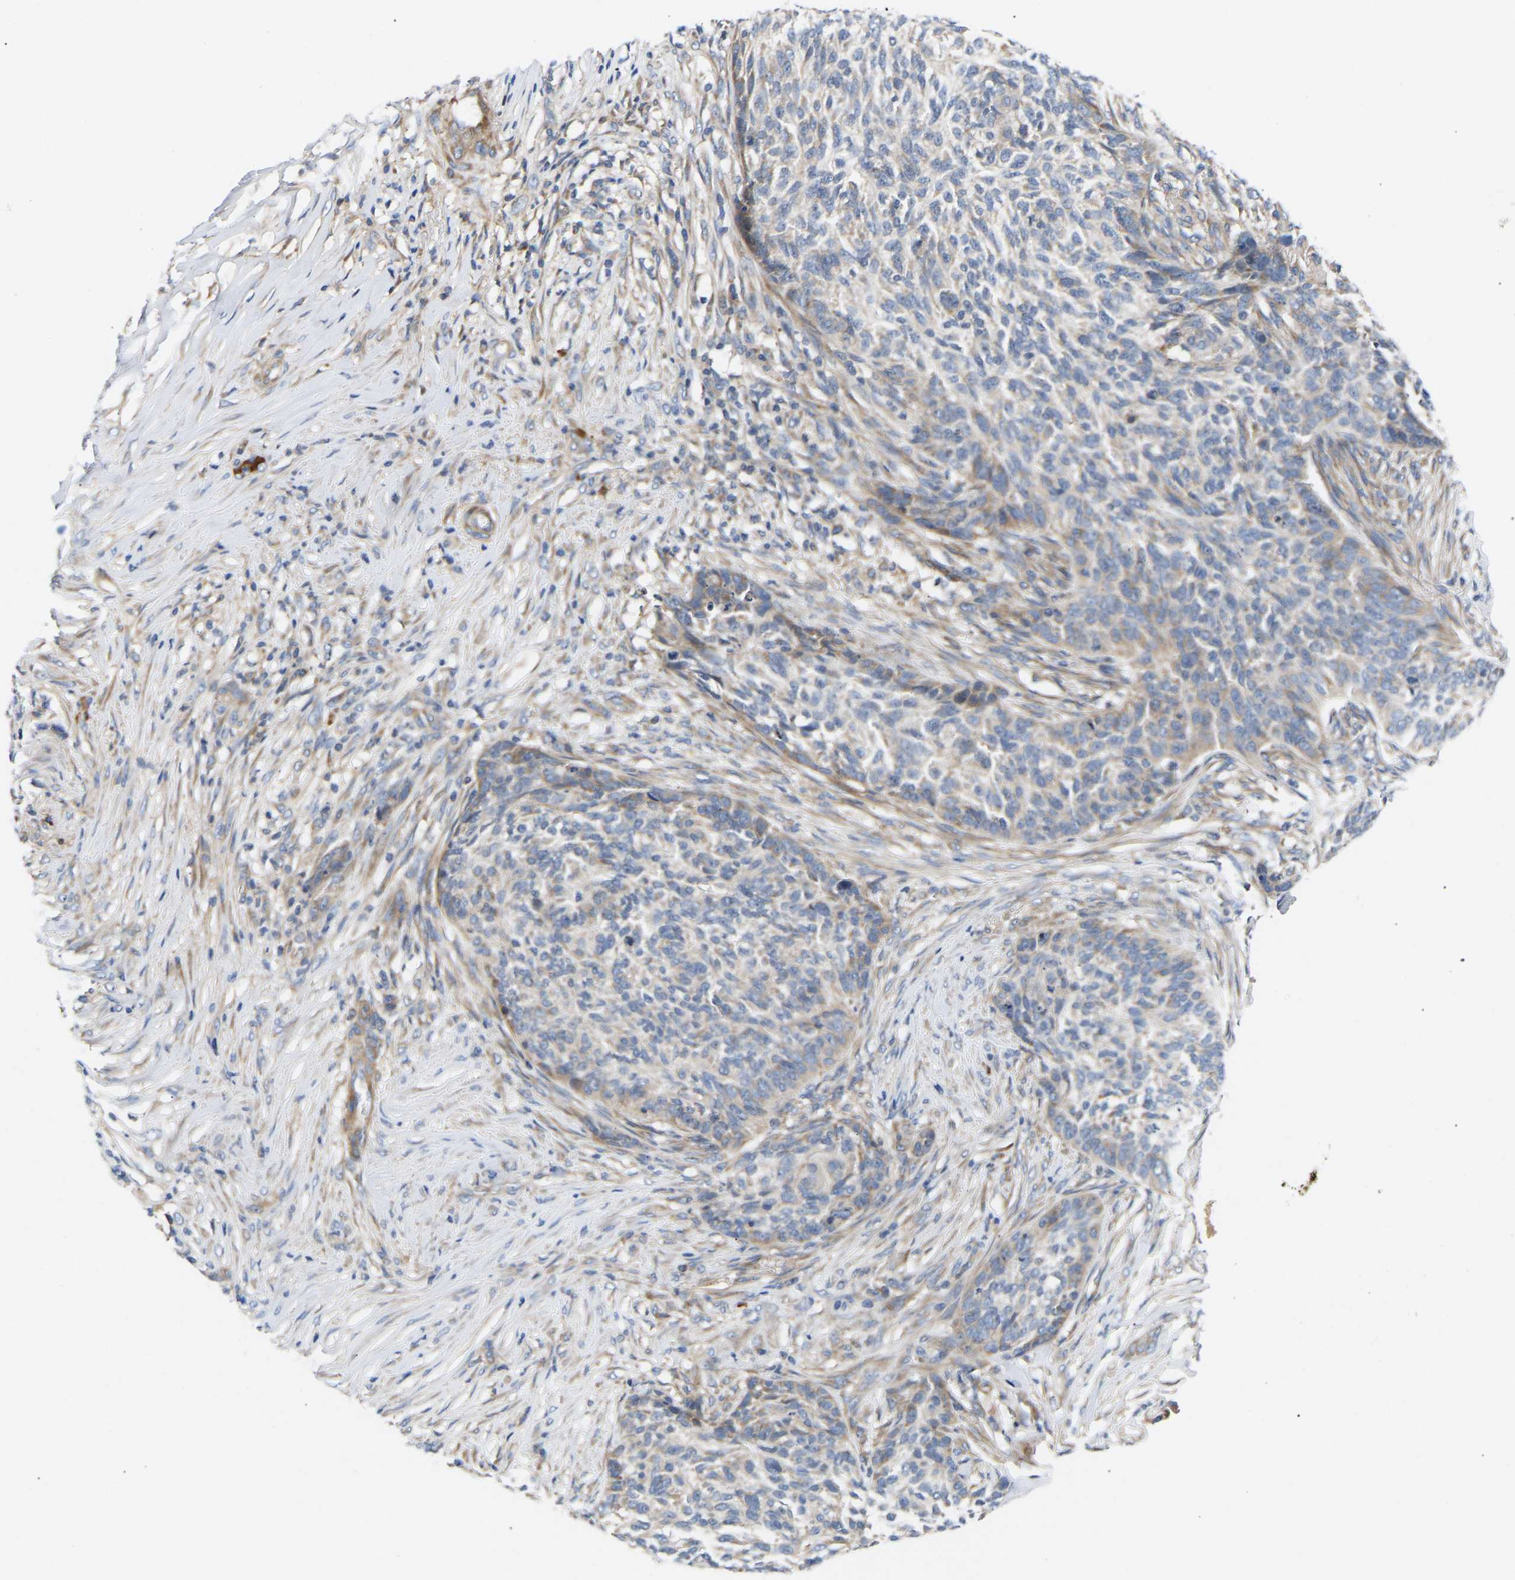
{"staining": {"intensity": "weak", "quantity": "<25%", "location": "cytoplasmic/membranous"}, "tissue": "skin cancer", "cell_type": "Tumor cells", "image_type": "cancer", "snomed": [{"axis": "morphology", "description": "Basal cell carcinoma"}, {"axis": "topography", "description": "Skin"}], "caption": "An image of human skin cancer (basal cell carcinoma) is negative for staining in tumor cells.", "gene": "AIMP2", "patient": {"sex": "male", "age": 85}}